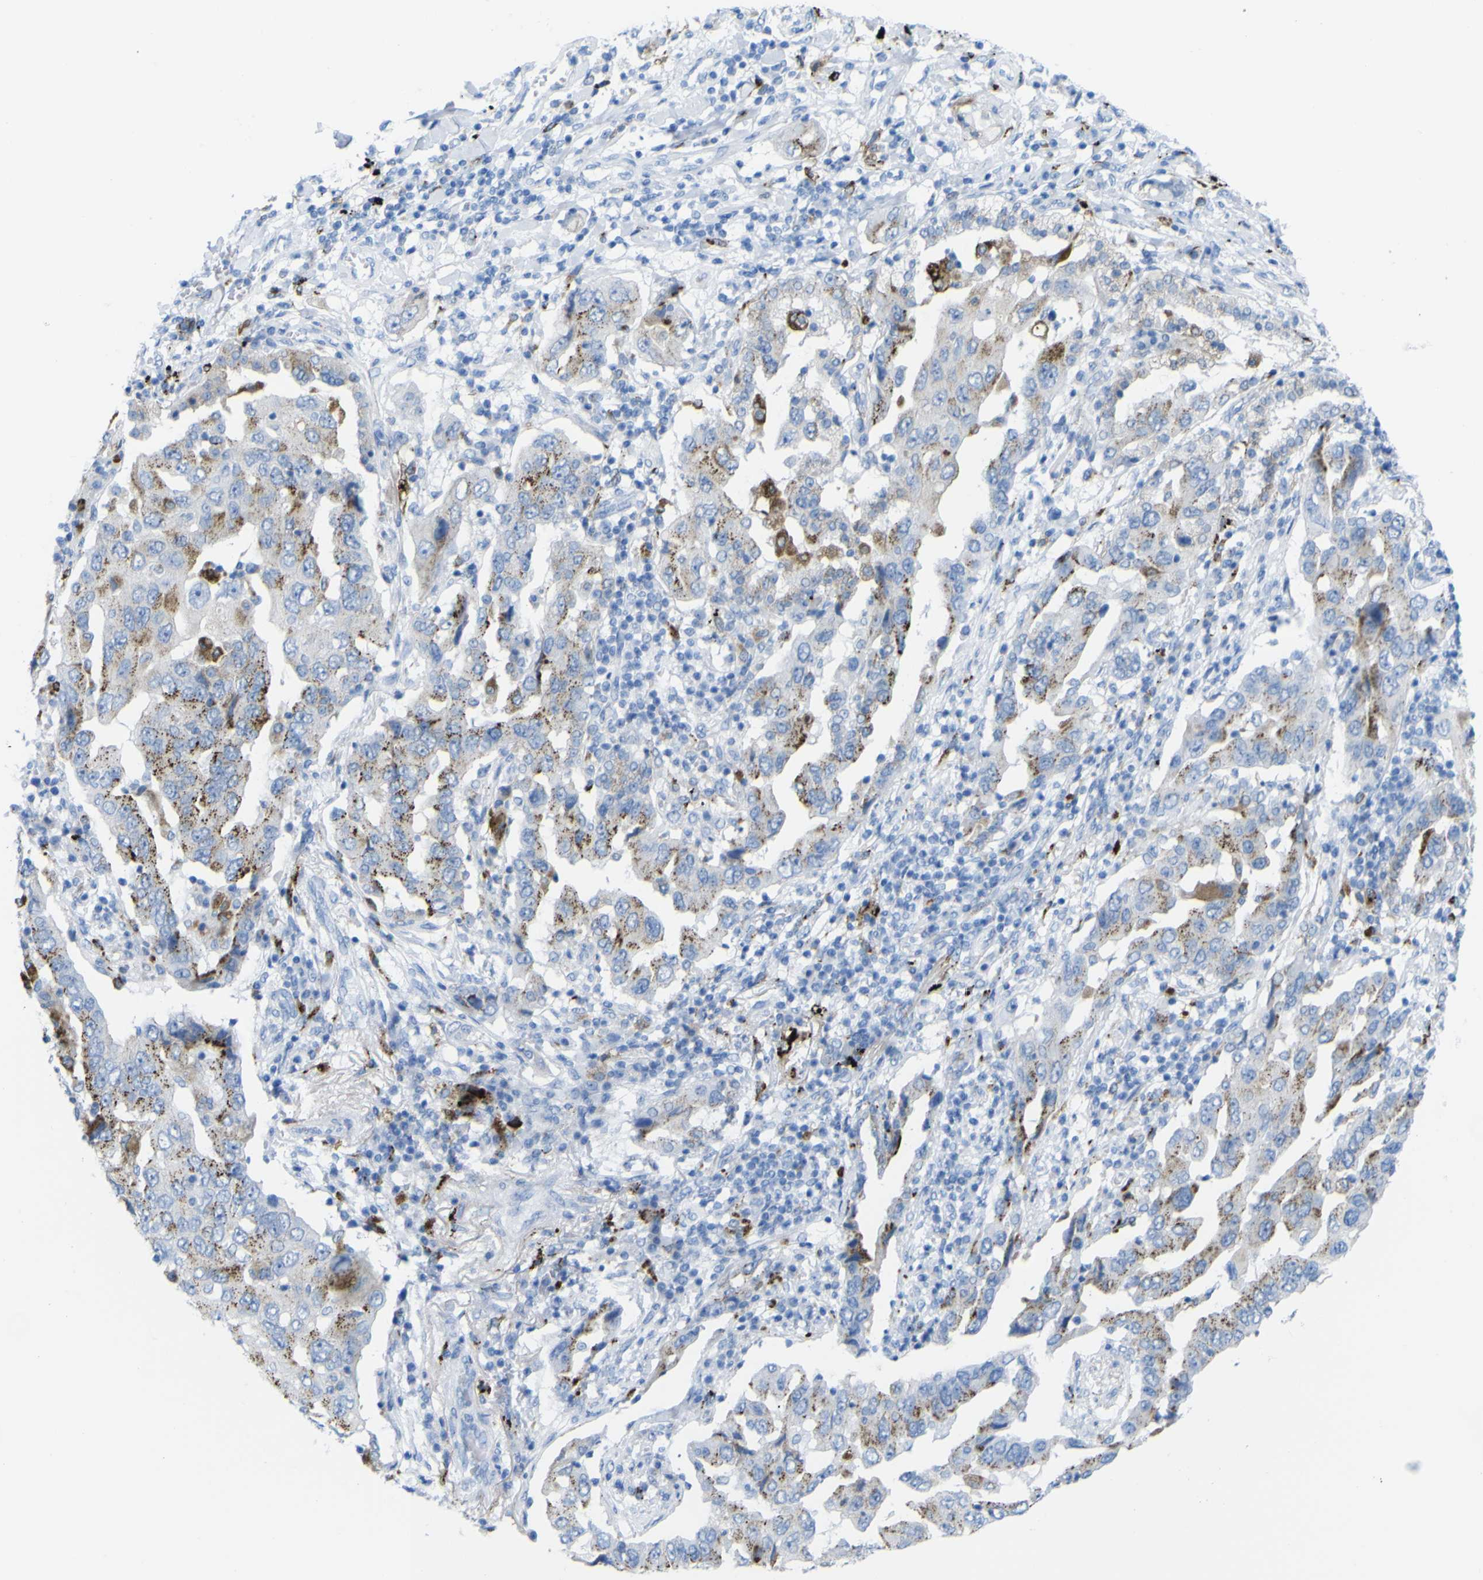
{"staining": {"intensity": "moderate", "quantity": "25%-75%", "location": "cytoplasmic/membranous"}, "tissue": "lung cancer", "cell_type": "Tumor cells", "image_type": "cancer", "snomed": [{"axis": "morphology", "description": "Adenocarcinoma, NOS"}, {"axis": "topography", "description": "Lung"}], "caption": "DAB immunohistochemical staining of lung adenocarcinoma exhibits moderate cytoplasmic/membranous protein staining in about 25%-75% of tumor cells.", "gene": "PLD3", "patient": {"sex": "female", "age": 65}}